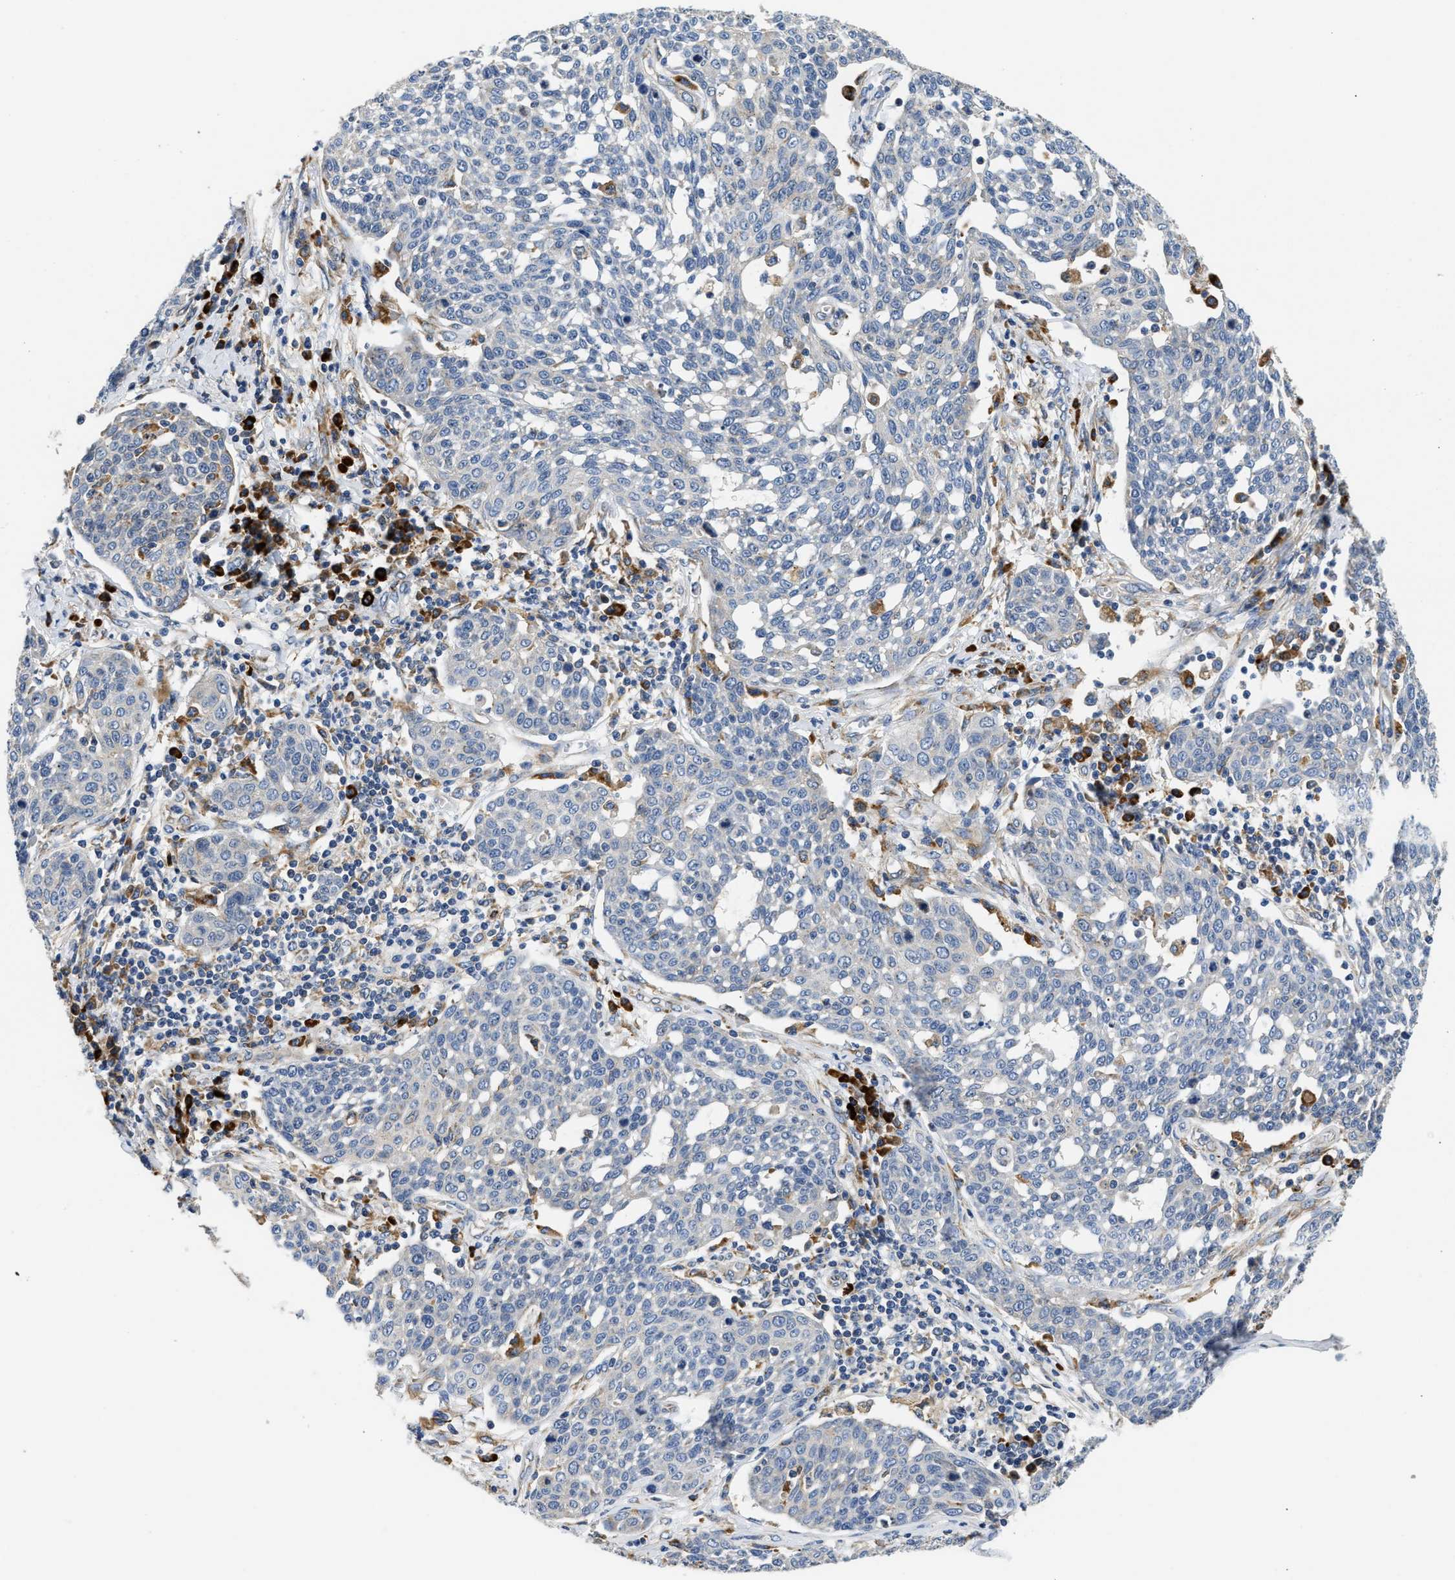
{"staining": {"intensity": "negative", "quantity": "none", "location": "none"}, "tissue": "cervical cancer", "cell_type": "Tumor cells", "image_type": "cancer", "snomed": [{"axis": "morphology", "description": "Squamous cell carcinoma, NOS"}, {"axis": "topography", "description": "Cervix"}], "caption": "There is no significant expression in tumor cells of cervical squamous cell carcinoma. (DAB (3,3'-diaminobenzidine) IHC with hematoxylin counter stain).", "gene": "AMZ1", "patient": {"sex": "female", "age": 34}}